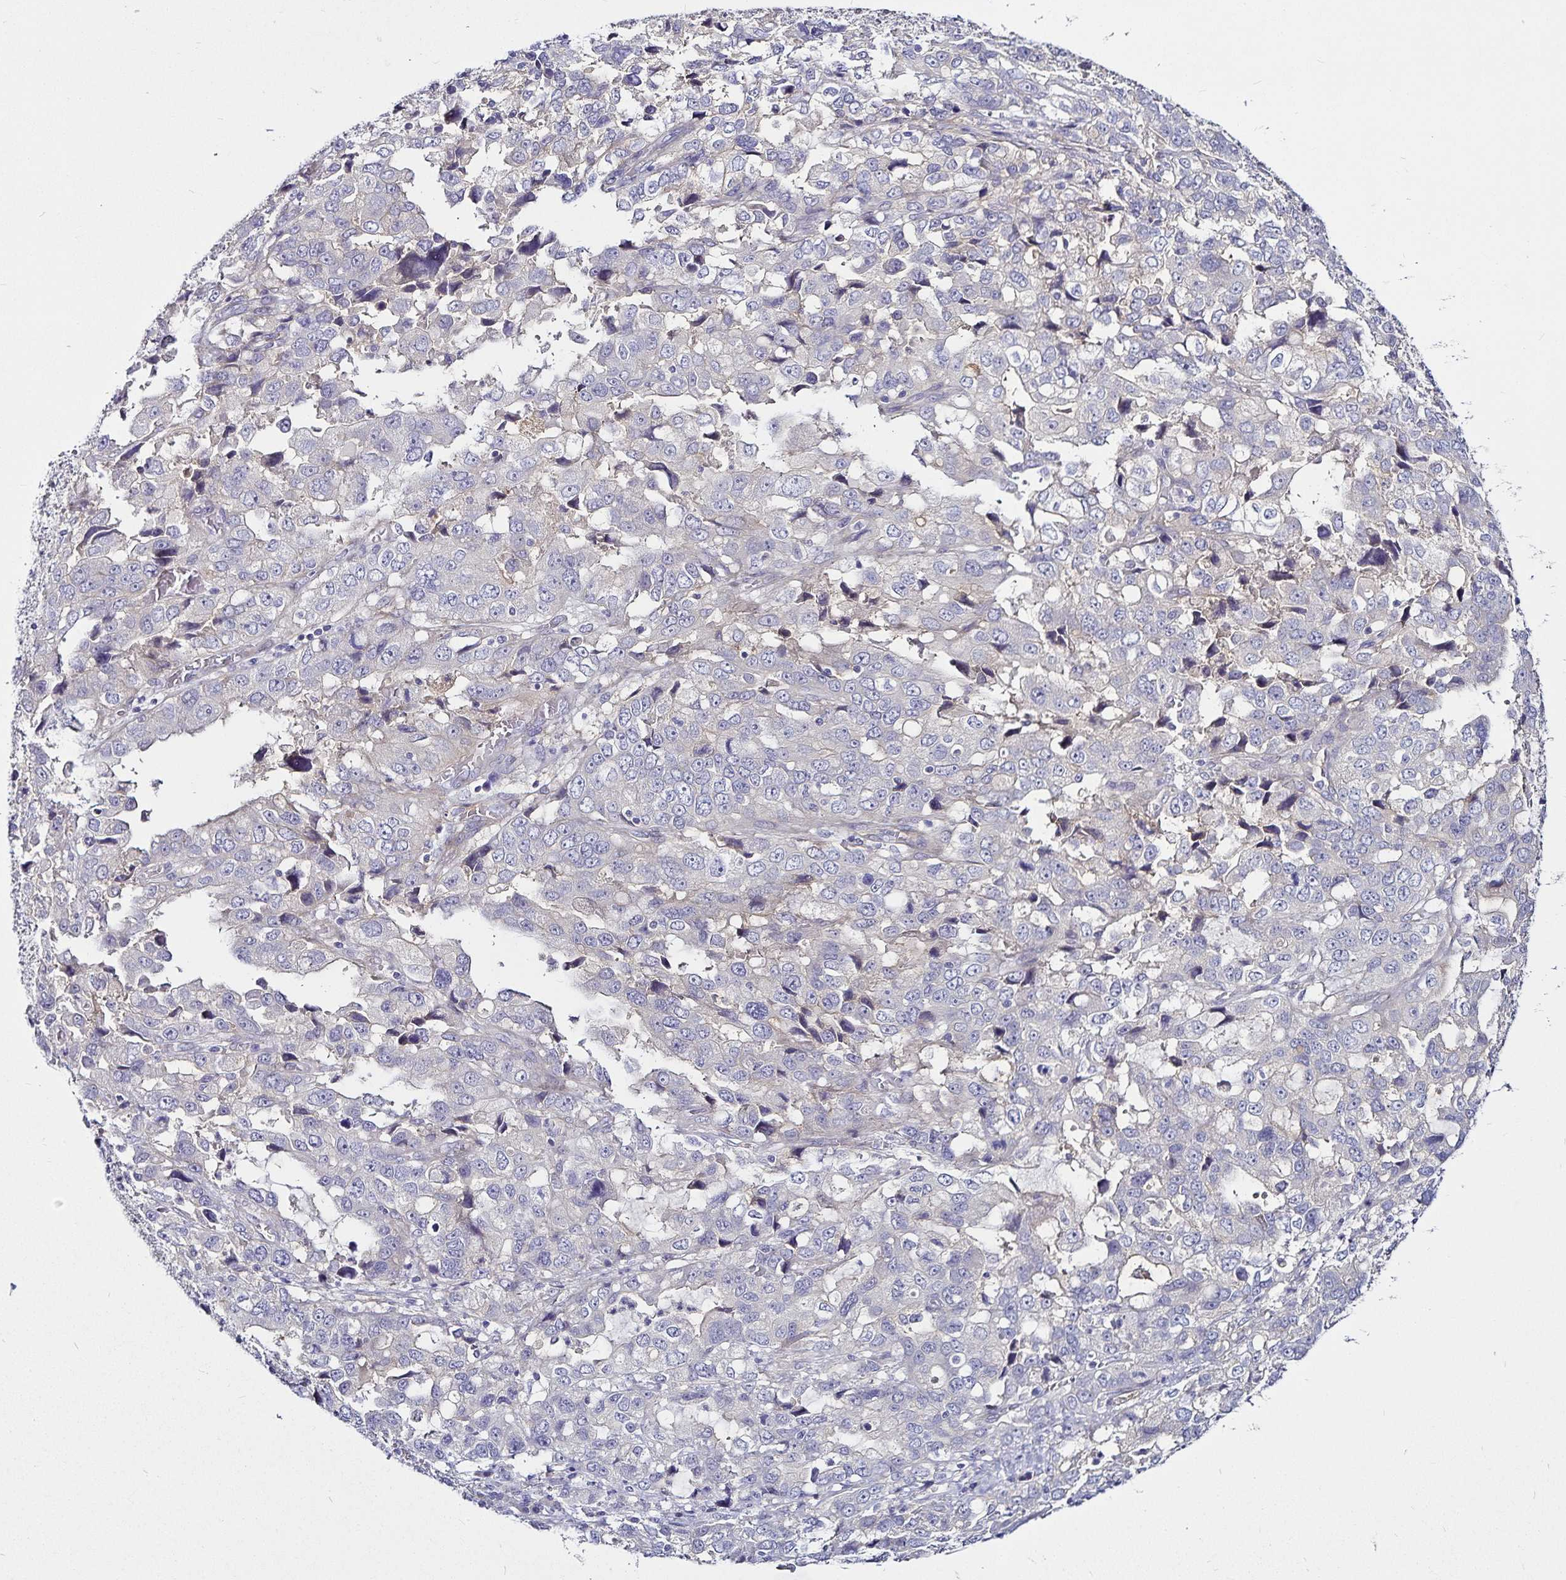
{"staining": {"intensity": "negative", "quantity": "none", "location": "none"}, "tissue": "stomach cancer", "cell_type": "Tumor cells", "image_type": "cancer", "snomed": [{"axis": "morphology", "description": "Adenocarcinoma, NOS"}, {"axis": "topography", "description": "Stomach, upper"}], "caption": "This is a micrograph of immunohistochemistry (IHC) staining of stomach cancer, which shows no positivity in tumor cells.", "gene": "GNG12", "patient": {"sex": "female", "age": 81}}